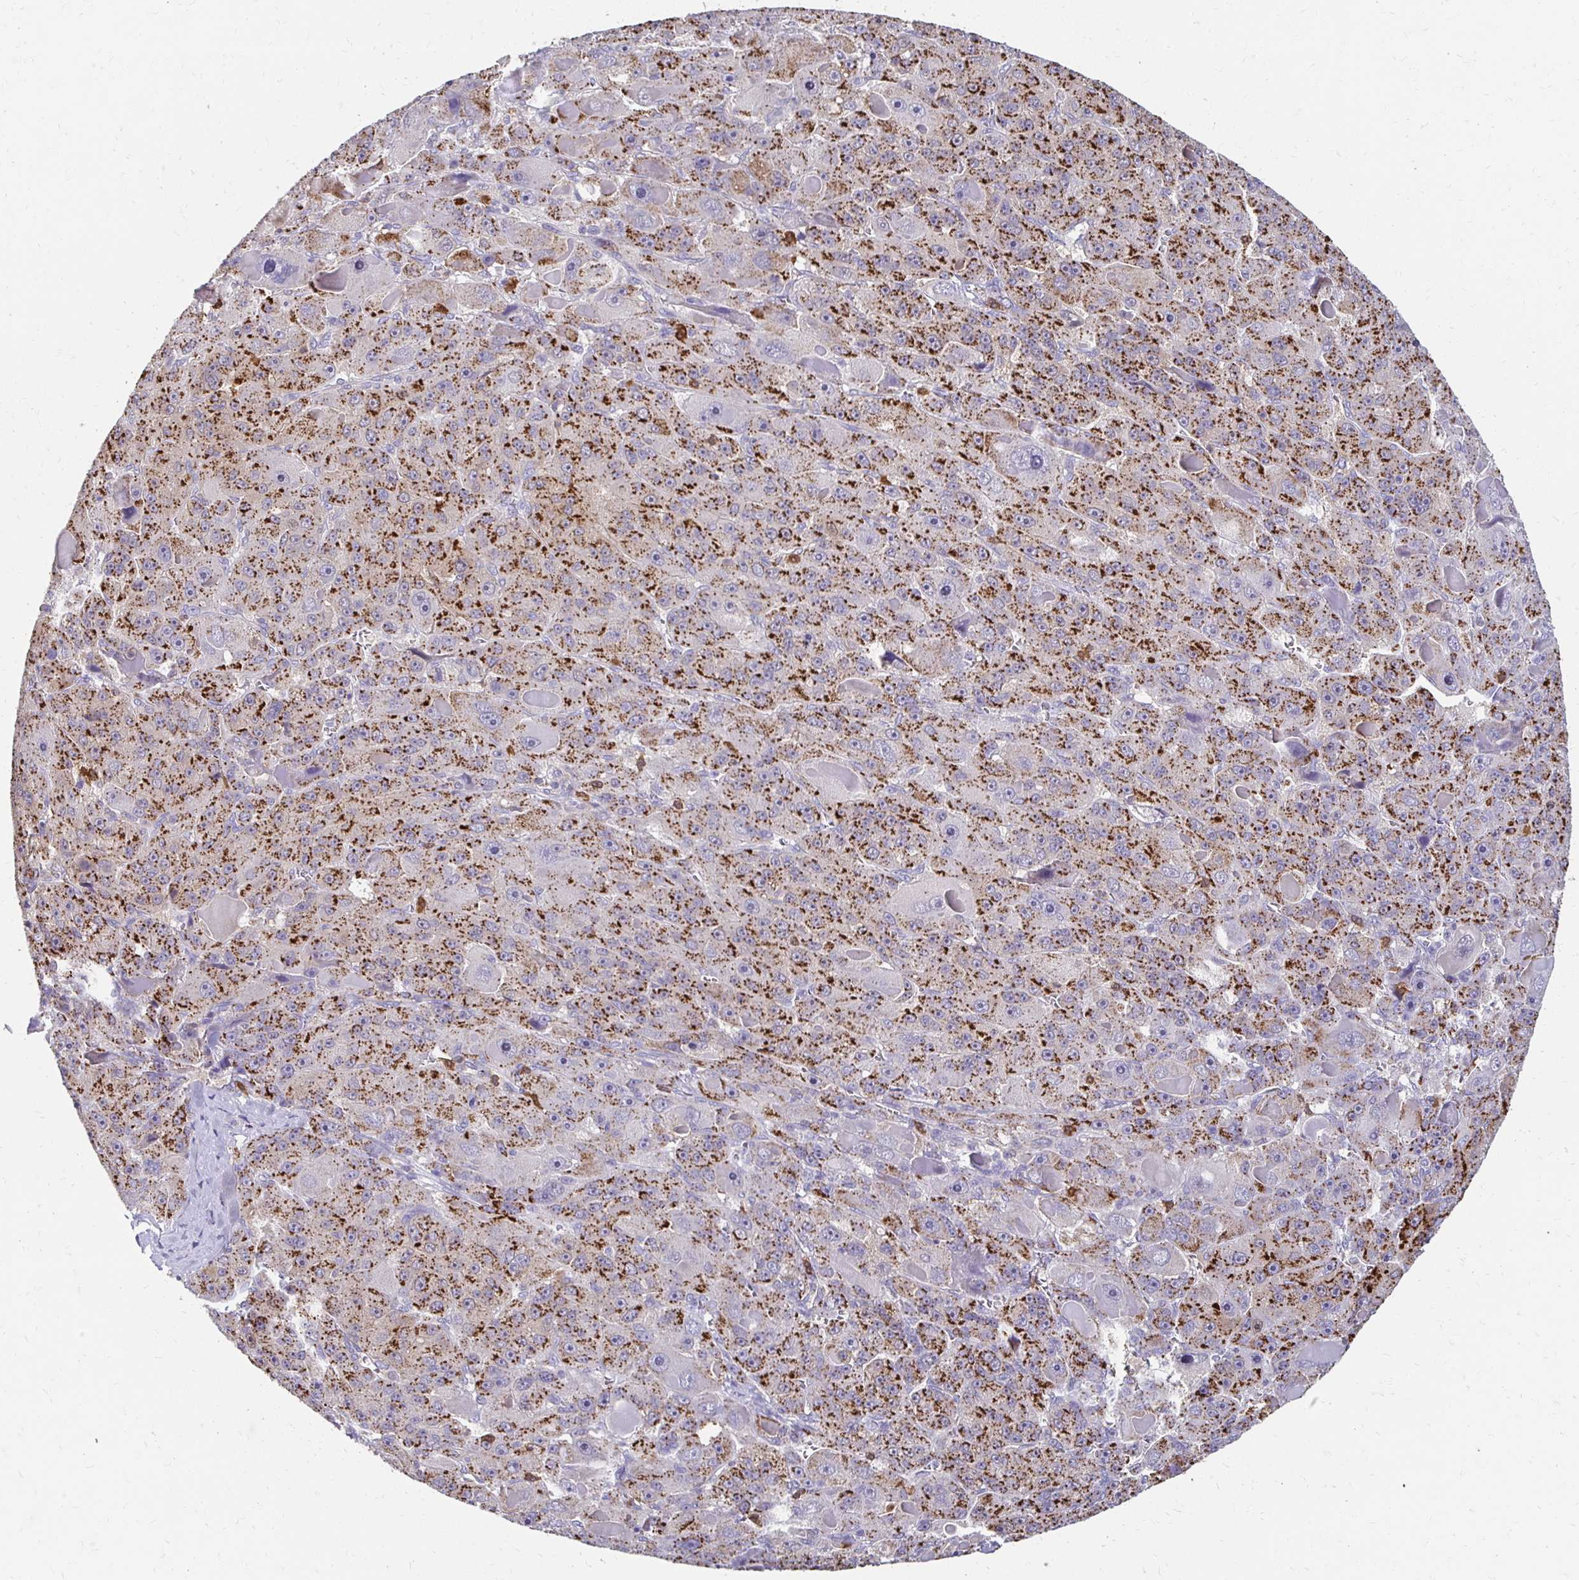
{"staining": {"intensity": "strong", "quantity": ">75%", "location": "cytoplasmic/membranous"}, "tissue": "liver cancer", "cell_type": "Tumor cells", "image_type": "cancer", "snomed": [{"axis": "morphology", "description": "Carcinoma, Hepatocellular, NOS"}, {"axis": "topography", "description": "Liver"}], "caption": "A high amount of strong cytoplasmic/membranous positivity is appreciated in approximately >75% of tumor cells in liver cancer tissue. (Brightfield microscopy of DAB IHC at high magnification).", "gene": "GK2", "patient": {"sex": "male", "age": 76}}